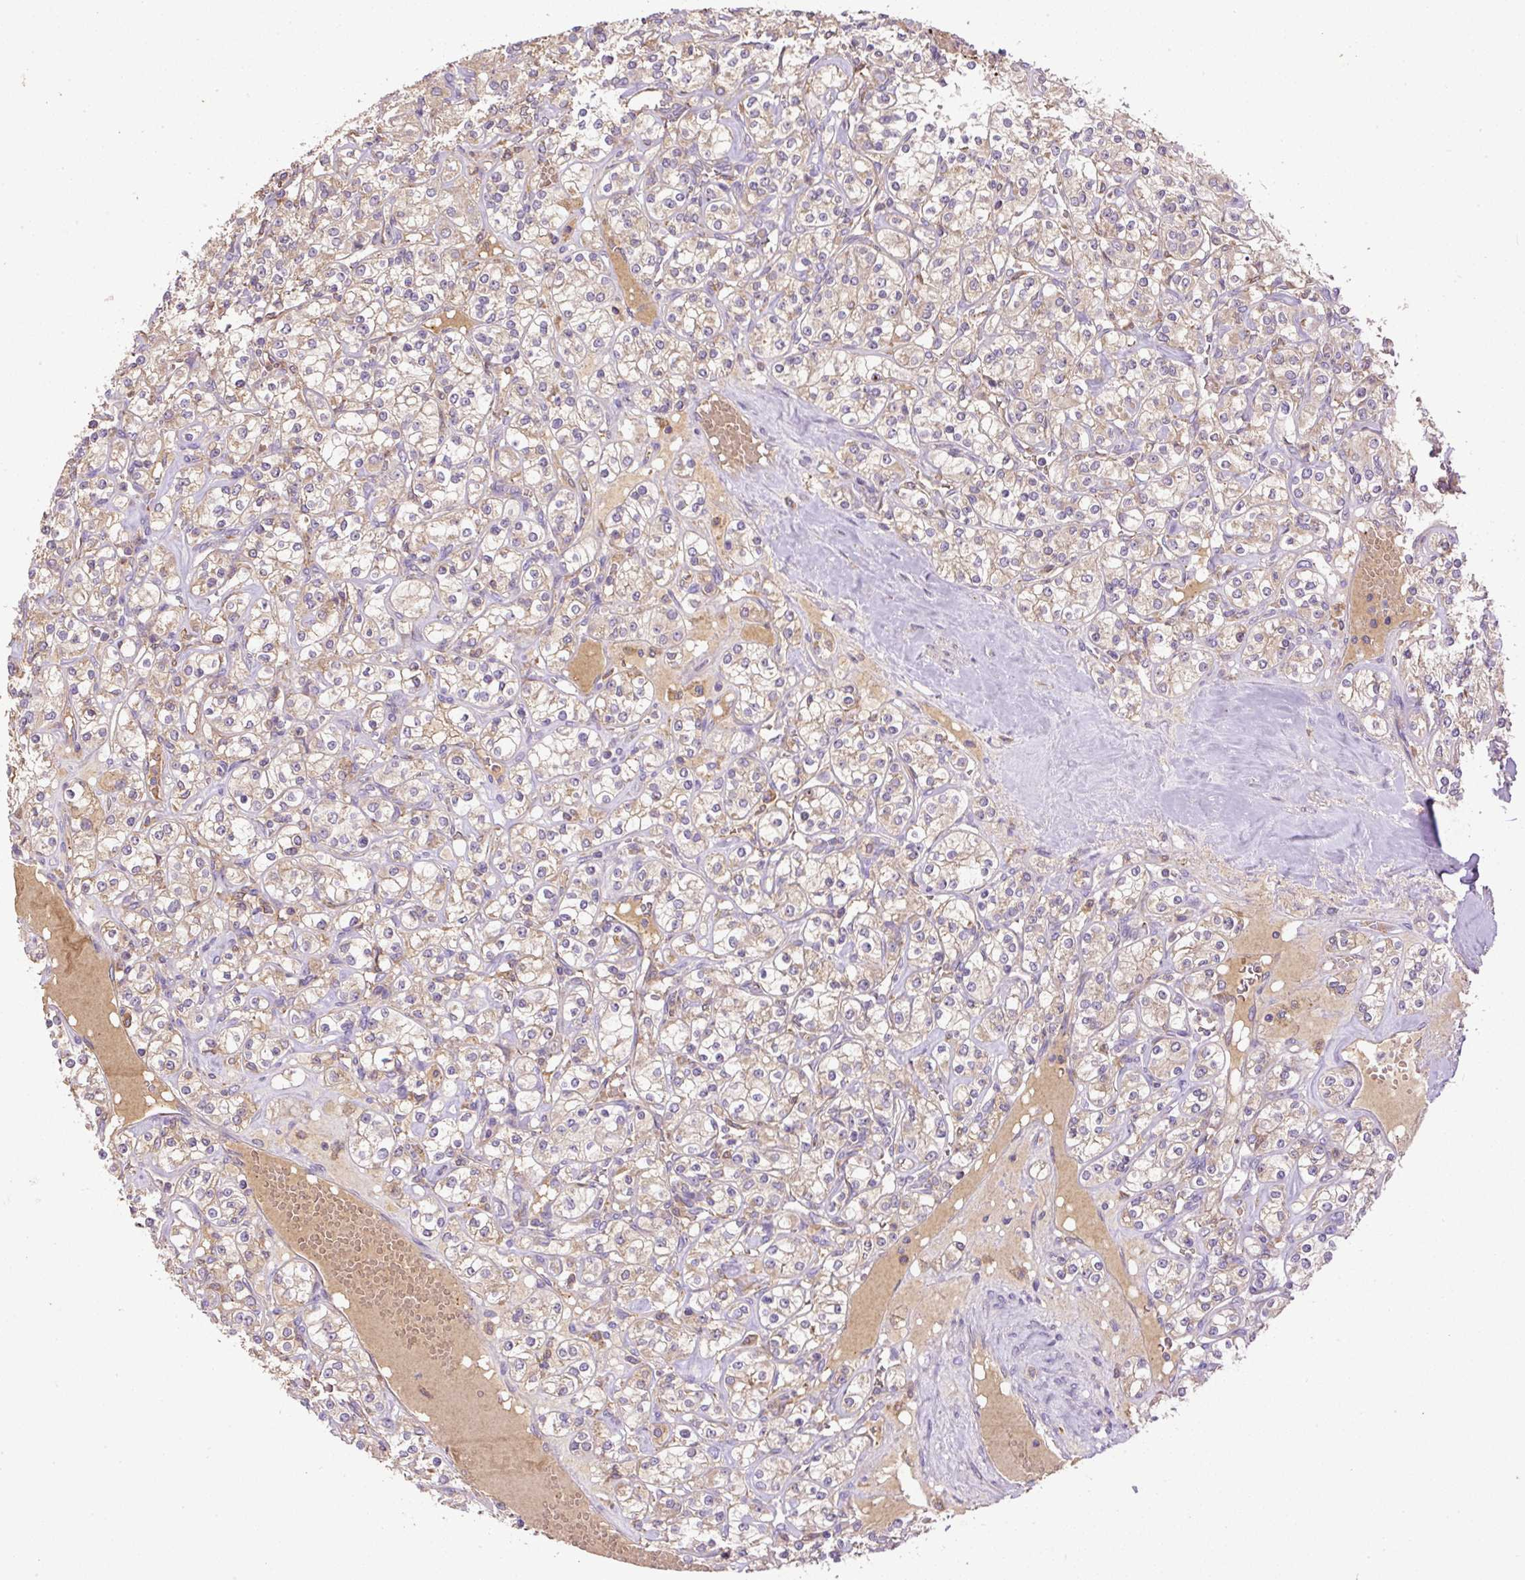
{"staining": {"intensity": "weak", "quantity": "<25%", "location": "cytoplasmic/membranous"}, "tissue": "renal cancer", "cell_type": "Tumor cells", "image_type": "cancer", "snomed": [{"axis": "morphology", "description": "Adenocarcinoma, NOS"}, {"axis": "topography", "description": "Kidney"}], "caption": "High power microscopy photomicrograph of an IHC histopathology image of adenocarcinoma (renal), revealing no significant expression in tumor cells.", "gene": "DAPK1", "patient": {"sex": "male", "age": 77}}